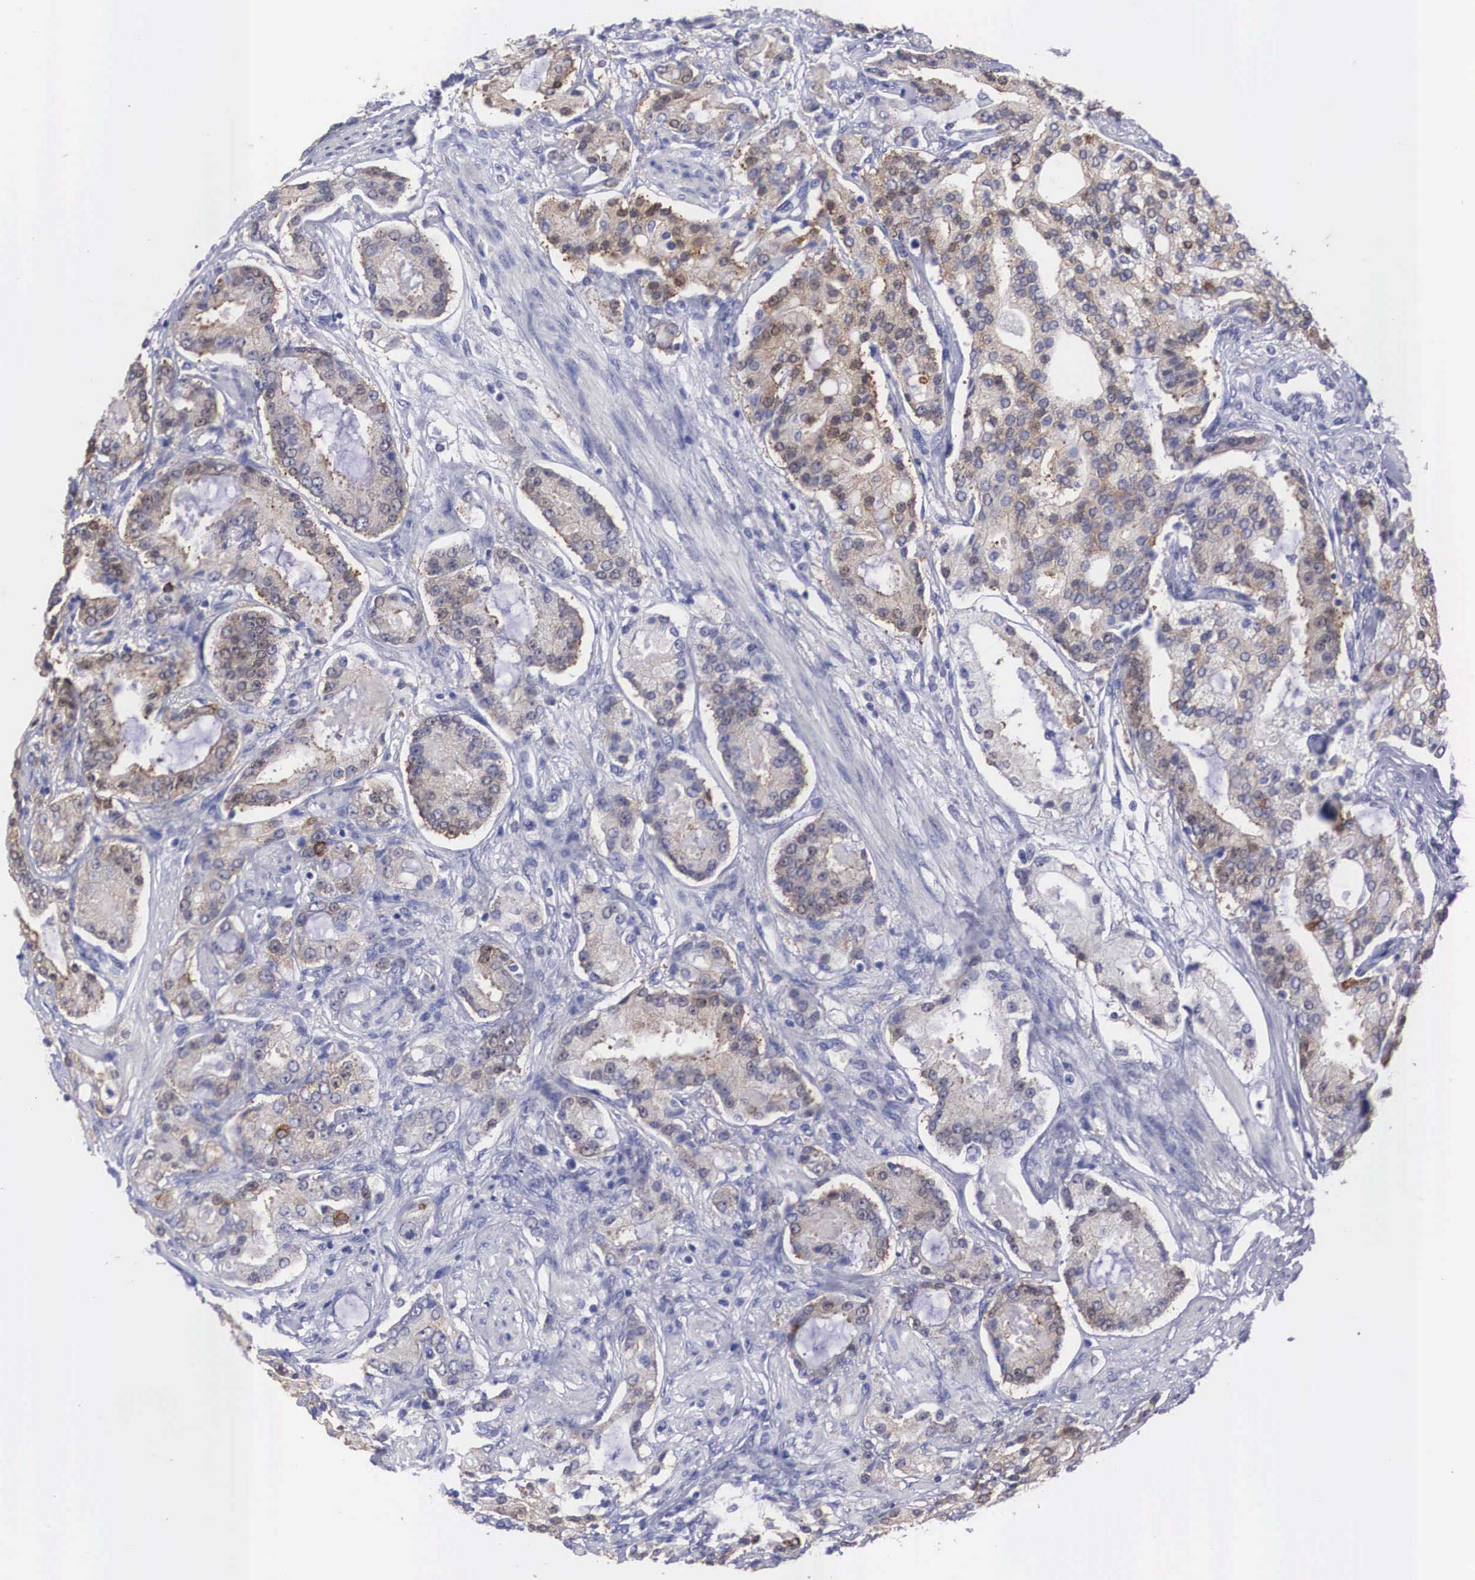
{"staining": {"intensity": "moderate", "quantity": "25%-75%", "location": "cytoplasmic/membranous"}, "tissue": "prostate cancer", "cell_type": "Tumor cells", "image_type": "cancer", "snomed": [{"axis": "morphology", "description": "Adenocarcinoma, Medium grade"}, {"axis": "topography", "description": "Prostate"}], "caption": "Prostate cancer tissue shows moderate cytoplasmic/membranous staining in approximately 25%-75% of tumor cells, visualized by immunohistochemistry. Nuclei are stained in blue.", "gene": "REPS2", "patient": {"sex": "male", "age": 72}}